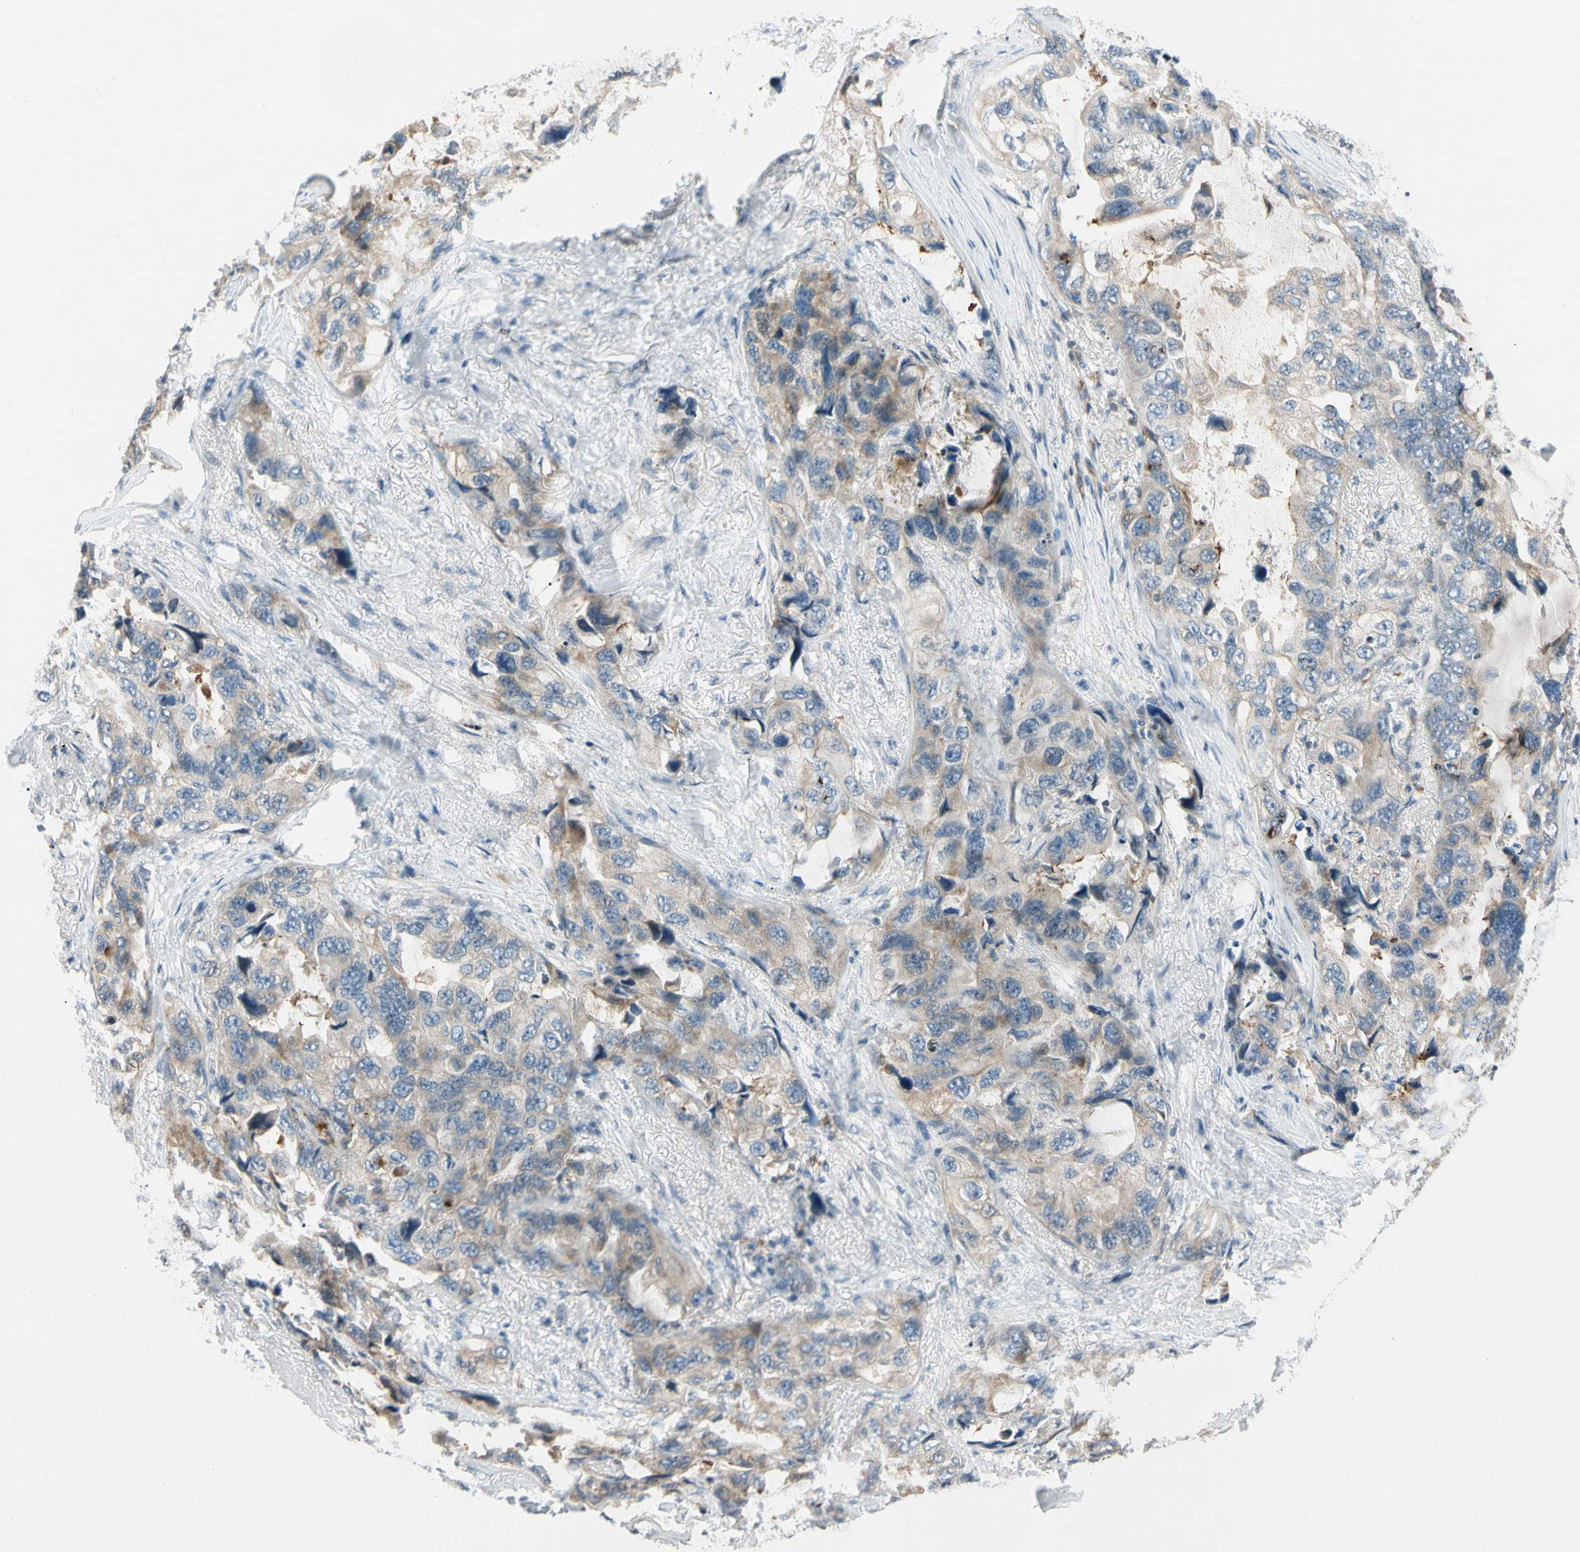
{"staining": {"intensity": "weak", "quantity": "<25%", "location": "cytoplasmic/membranous"}, "tissue": "lung cancer", "cell_type": "Tumor cells", "image_type": "cancer", "snomed": [{"axis": "morphology", "description": "Squamous cell carcinoma, NOS"}, {"axis": "topography", "description": "Lung"}], "caption": "An IHC image of squamous cell carcinoma (lung) is shown. There is no staining in tumor cells of squamous cell carcinoma (lung).", "gene": "CDH6", "patient": {"sex": "female", "age": 73}}